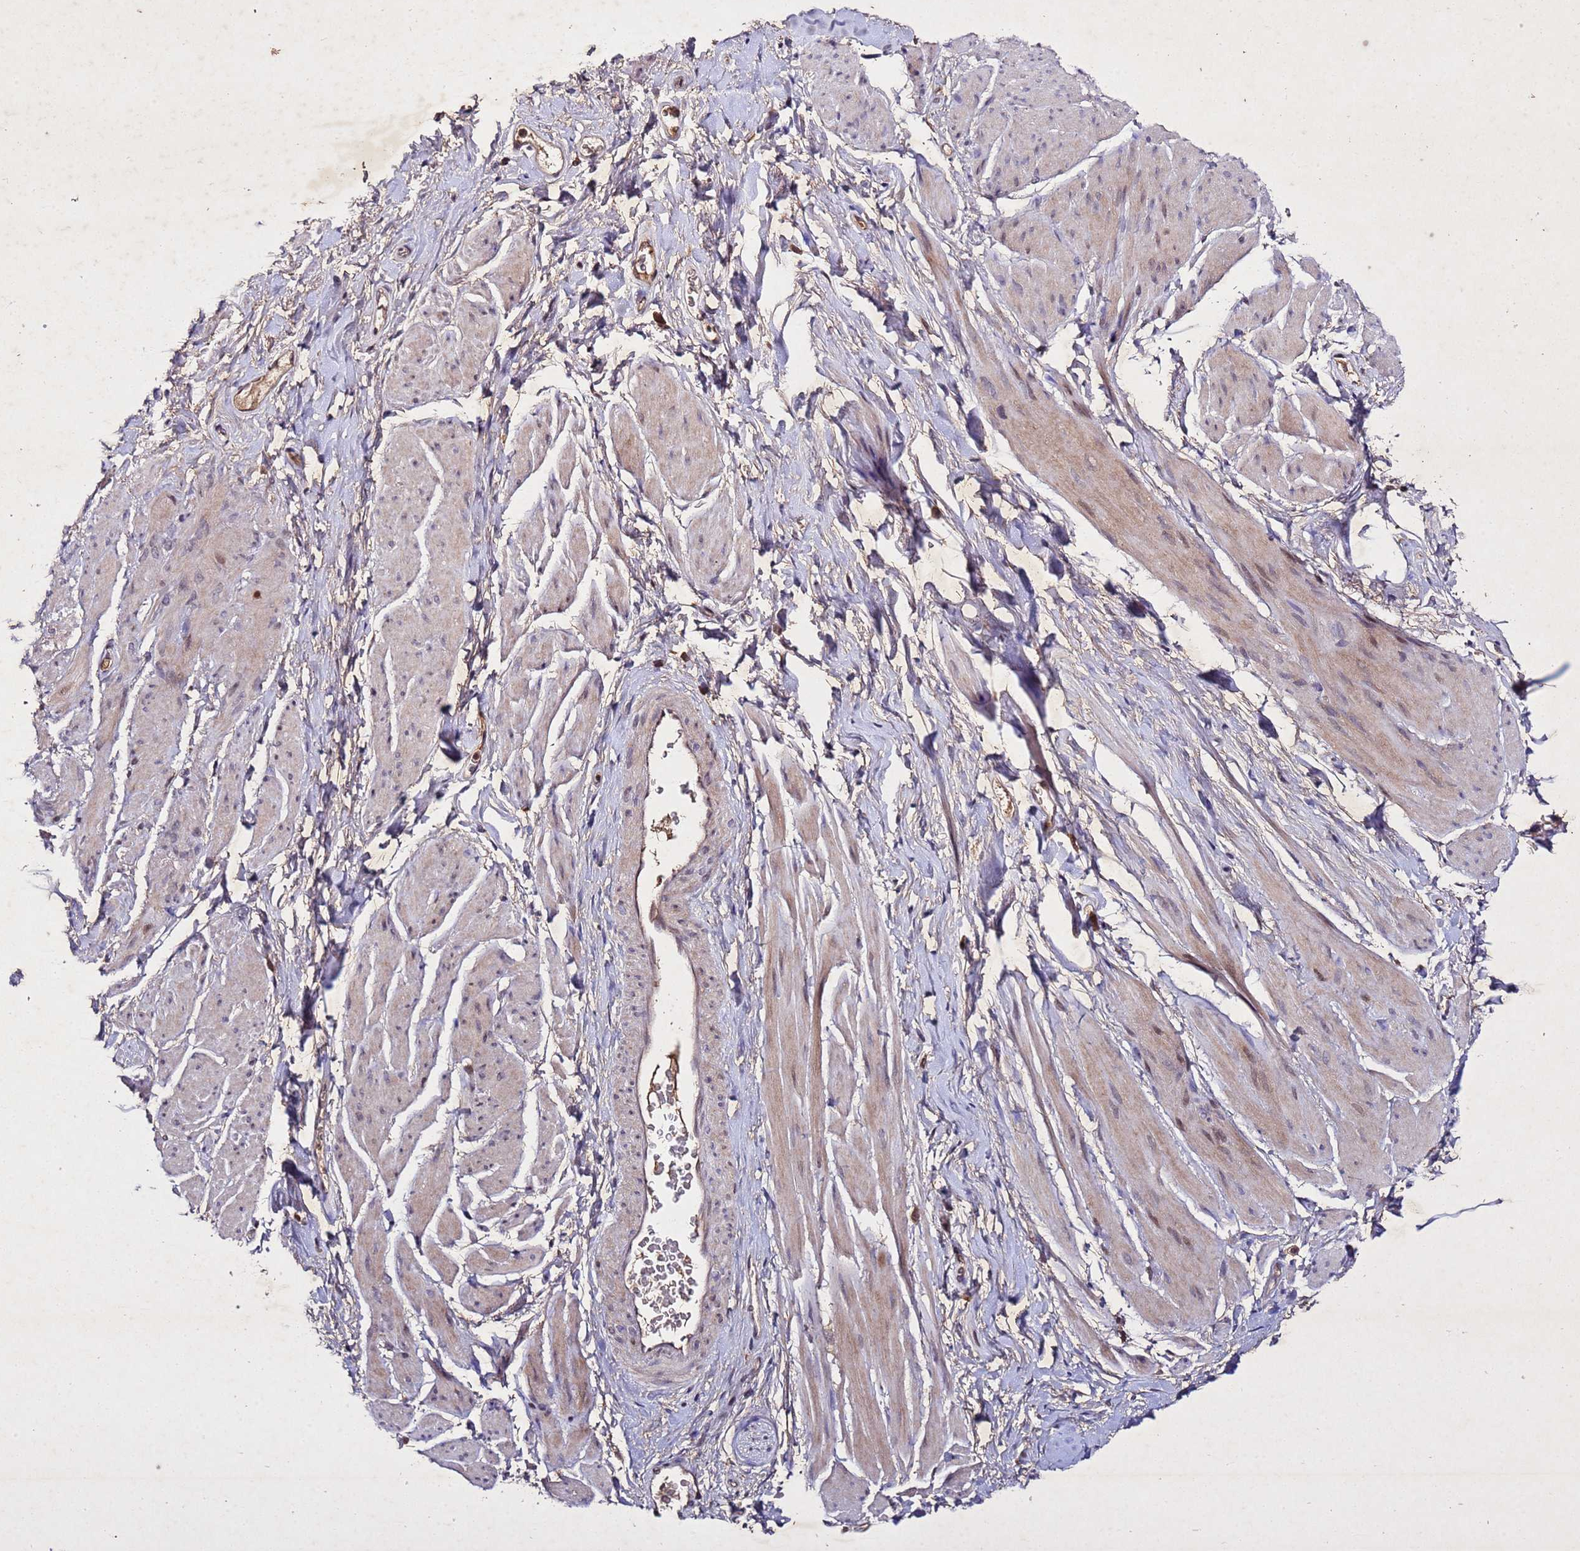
{"staining": {"intensity": "weak", "quantity": "25%-75%", "location": "cytoplasmic/membranous"}, "tissue": "smooth muscle", "cell_type": "Smooth muscle cells", "image_type": "normal", "snomed": [{"axis": "morphology", "description": "Normal tissue, NOS"}, {"axis": "topography", "description": "Smooth muscle"}, {"axis": "topography", "description": "Peripheral nerve tissue"}], "caption": "About 25%-75% of smooth muscle cells in benign smooth muscle show weak cytoplasmic/membranous protein staining as visualized by brown immunohistochemical staining.", "gene": "SV2B", "patient": {"sex": "male", "age": 69}}